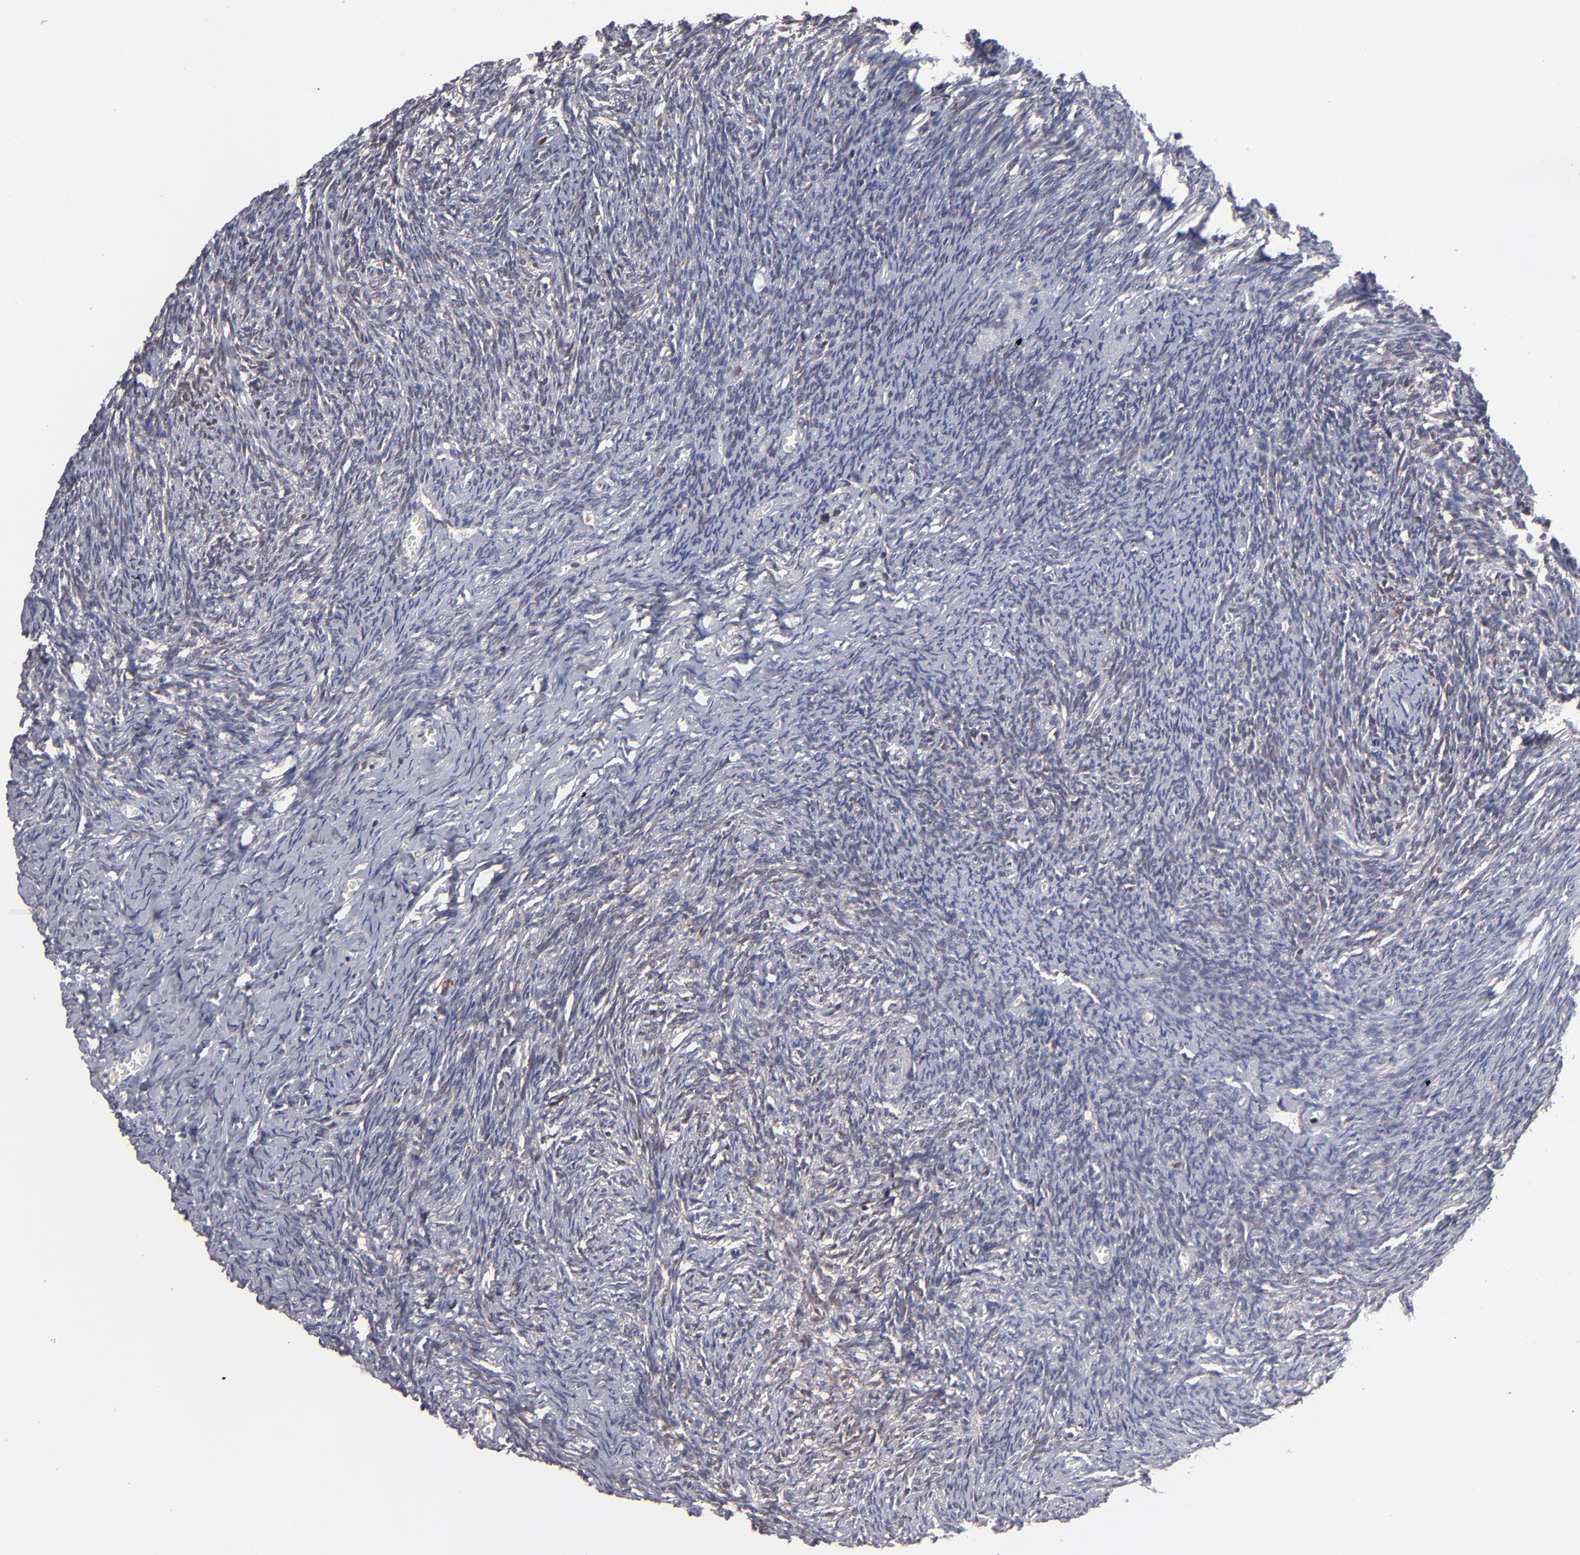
{"staining": {"intensity": "weak", "quantity": "25%-75%", "location": "cytoplasmic/membranous,nuclear"}, "tissue": "ovary", "cell_type": "Ovarian stroma cells", "image_type": "normal", "snomed": [{"axis": "morphology", "description": "Normal tissue, NOS"}, {"axis": "topography", "description": "Ovary"}], "caption": "This histopathology image displays normal ovary stained with immunohistochemistry to label a protein in brown. The cytoplasmic/membranous,nuclear of ovarian stroma cells show weak positivity for the protein. Nuclei are counter-stained blue.", "gene": "SLC15A1", "patient": {"sex": "female", "age": 54}}